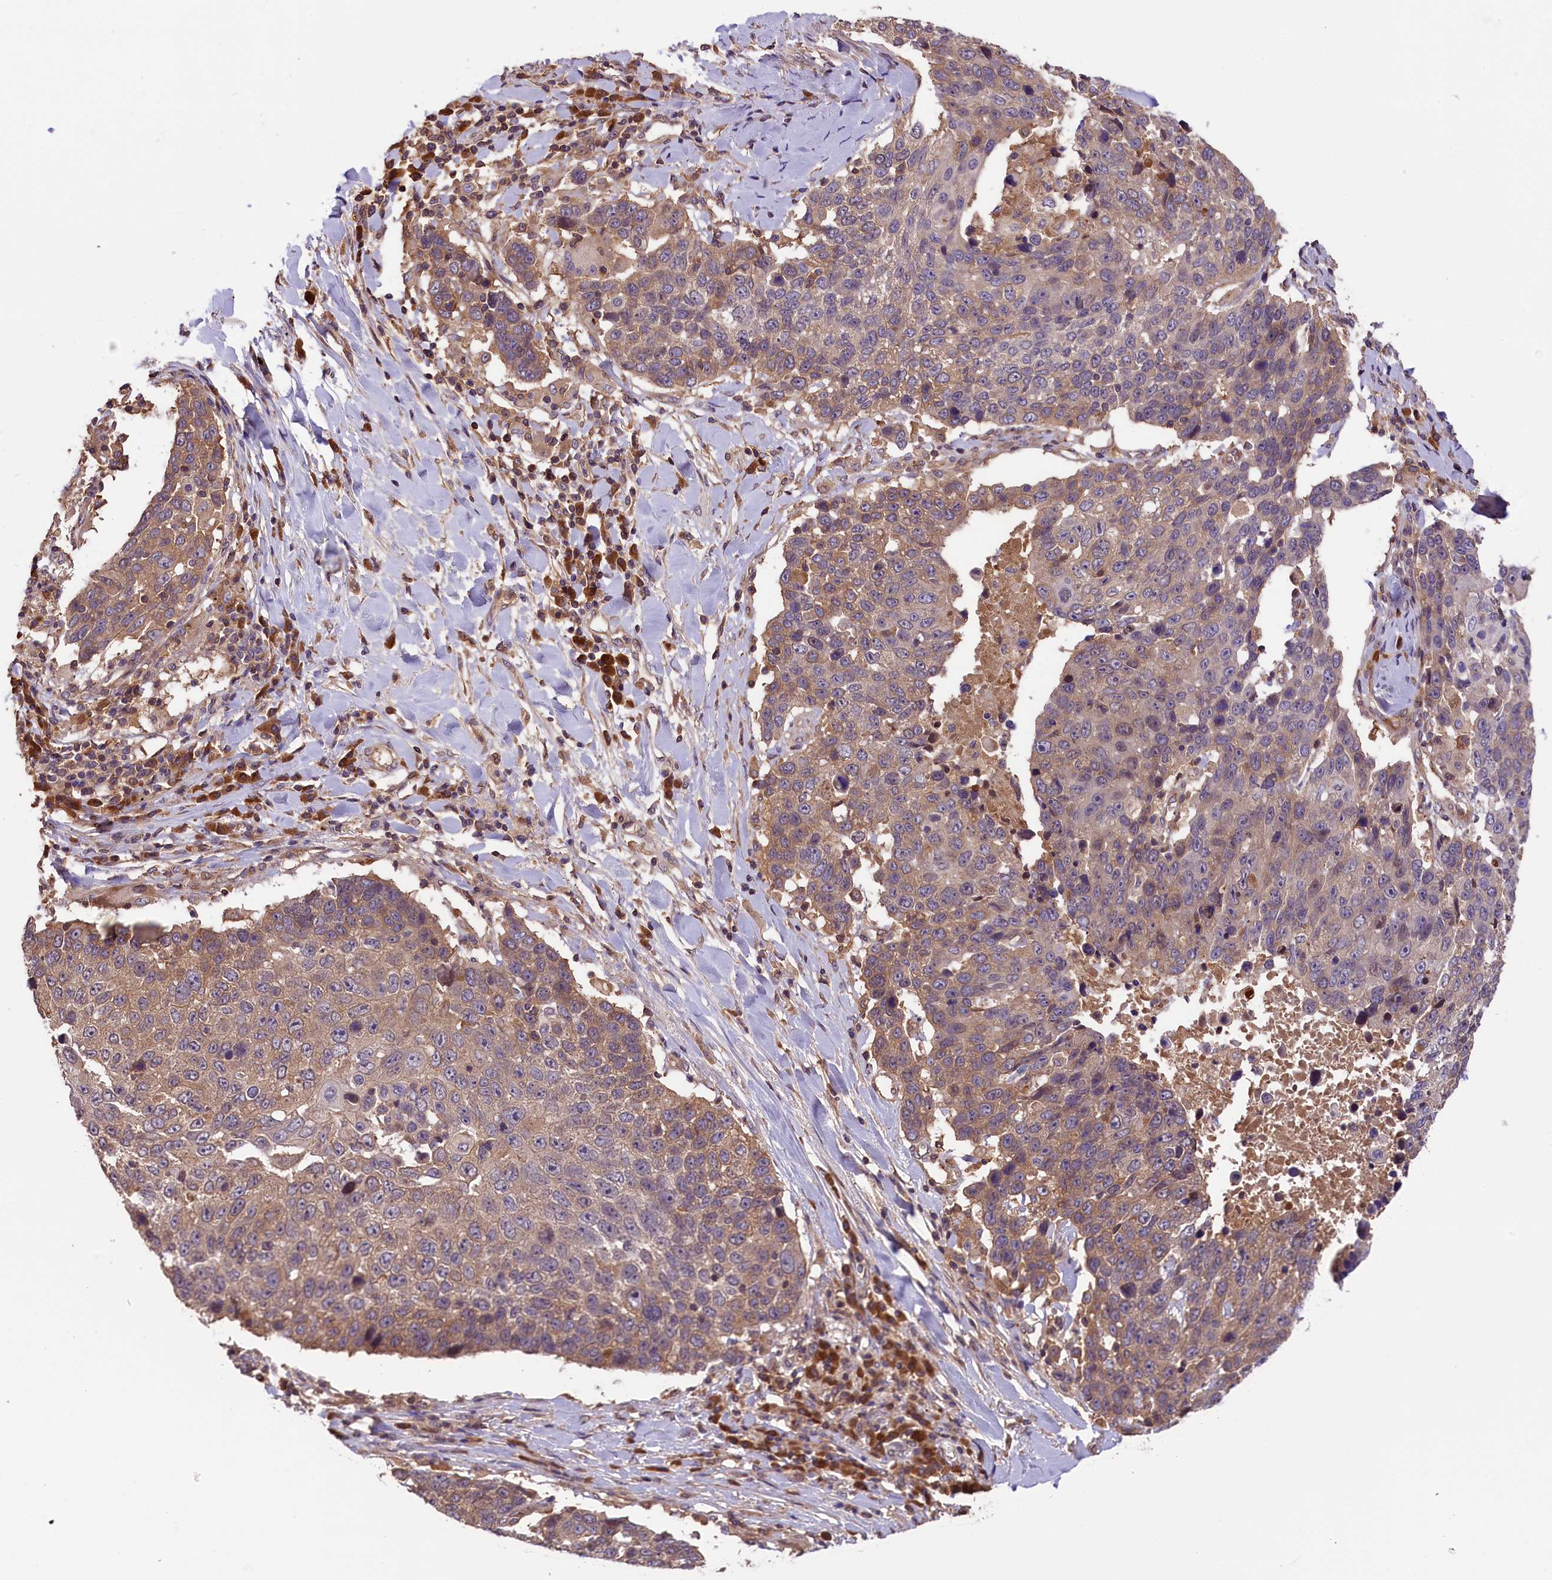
{"staining": {"intensity": "weak", "quantity": "25%-75%", "location": "cytoplasmic/membranous"}, "tissue": "lung cancer", "cell_type": "Tumor cells", "image_type": "cancer", "snomed": [{"axis": "morphology", "description": "Squamous cell carcinoma, NOS"}, {"axis": "topography", "description": "Lung"}], "caption": "Human lung cancer (squamous cell carcinoma) stained for a protein (brown) demonstrates weak cytoplasmic/membranous positive expression in about 25%-75% of tumor cells.", "gene": "SETD6", "patient": {"sex": "male", "age": 66}}